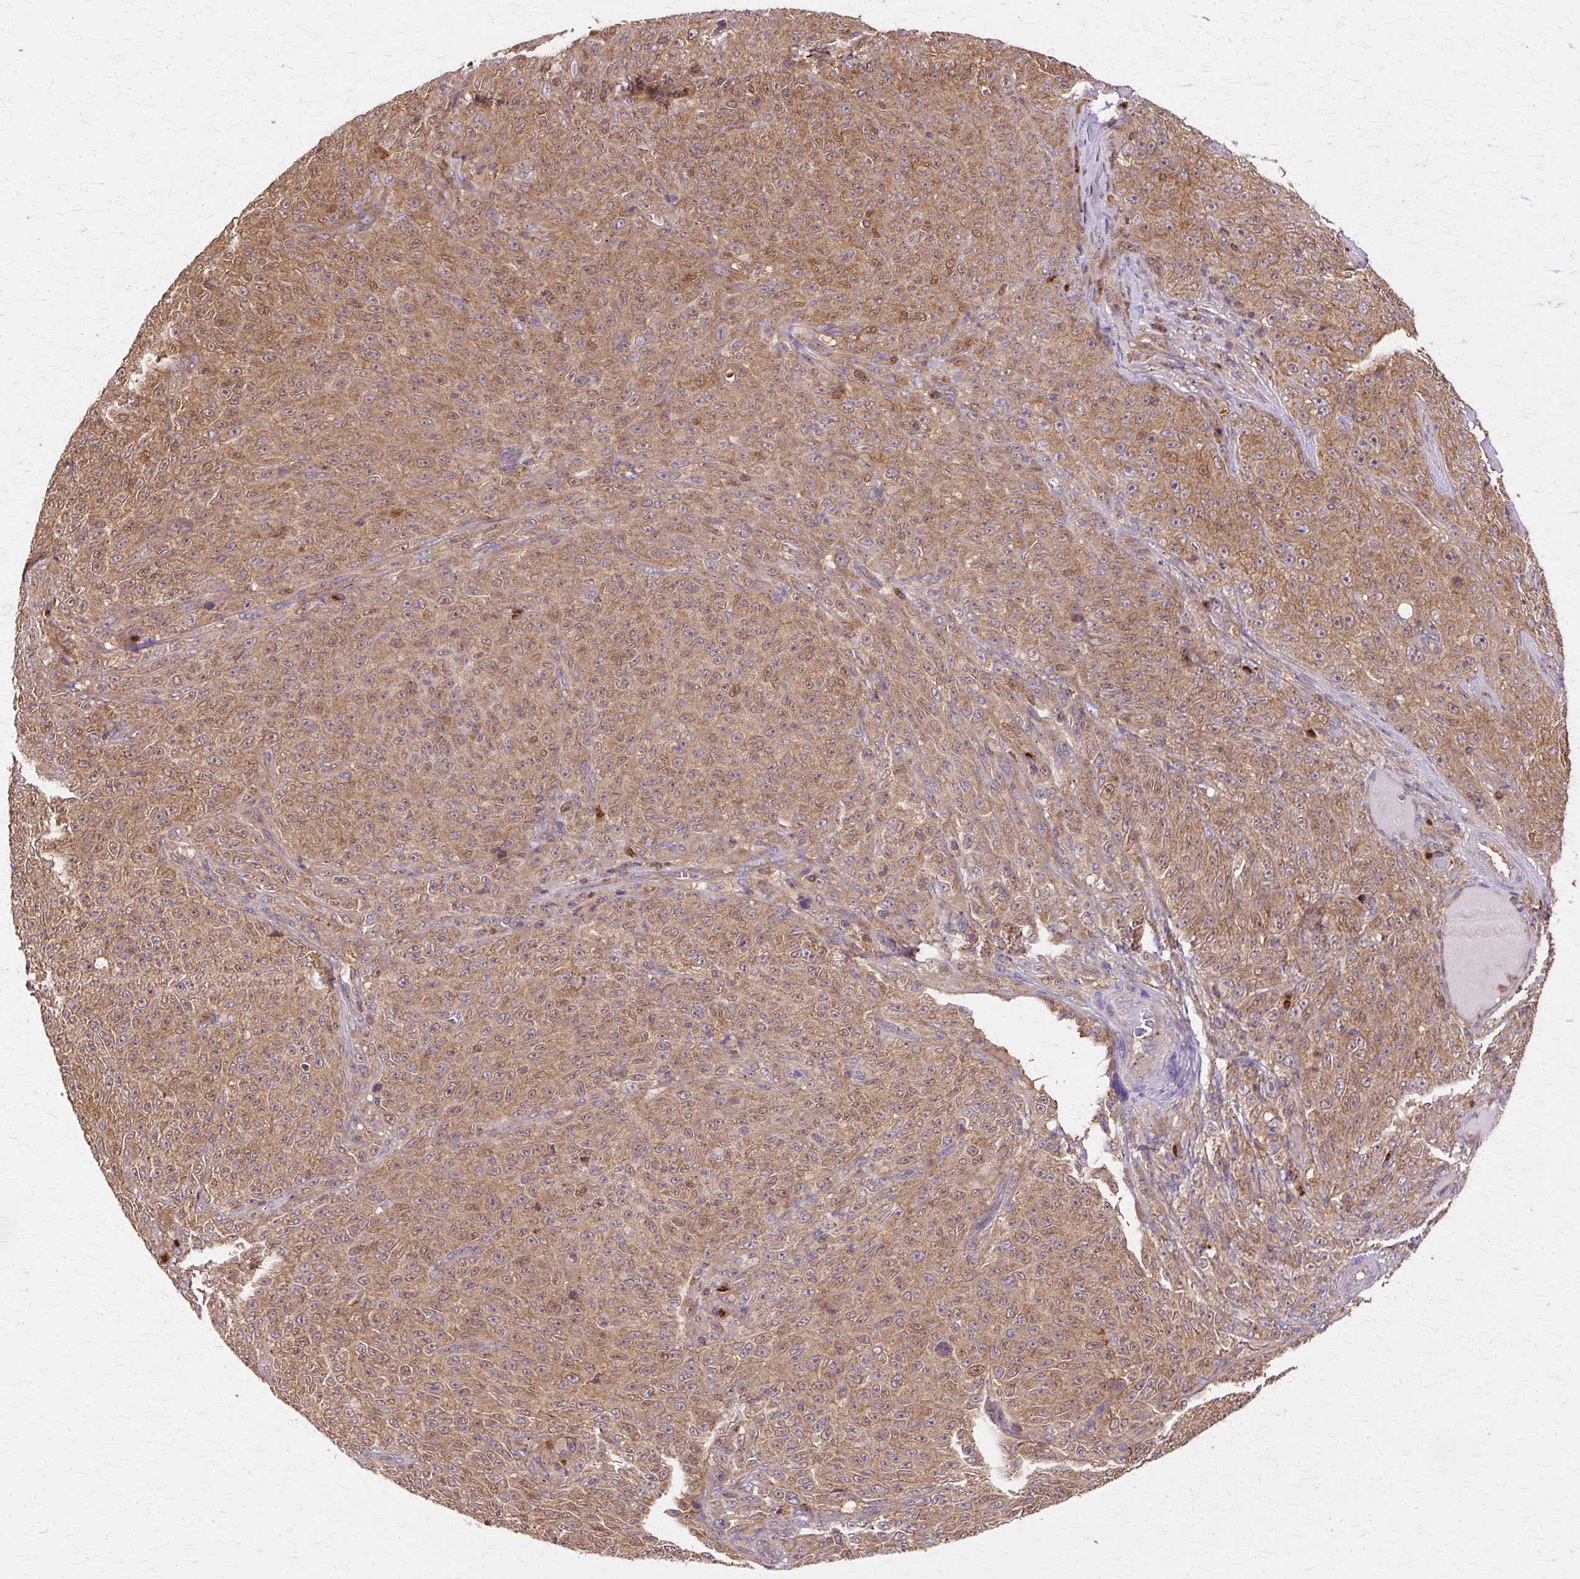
{"staining": {"intensity": "moderate", "quantity": ">75%", "location": "cytoplasmic/membranous,nuclear"}, "tissue": "melanoma", "cell_type": "Tumor cells", "image_type": "cancer", "snomed": [{"axis": "morphology", "description": "Malignant melanoma, NOS"}, {"axis": "topography", "description": "Skin"}], "caption": "IHC histopathology image of melanoma stained for a protein (brown), which displays medium levels of moderate cytoplasmic/membranous and nuclear positivity in approximately >75% of tumor cells.", "gene": "COPB1", "patient": {"sex": "female", "age": 82}}